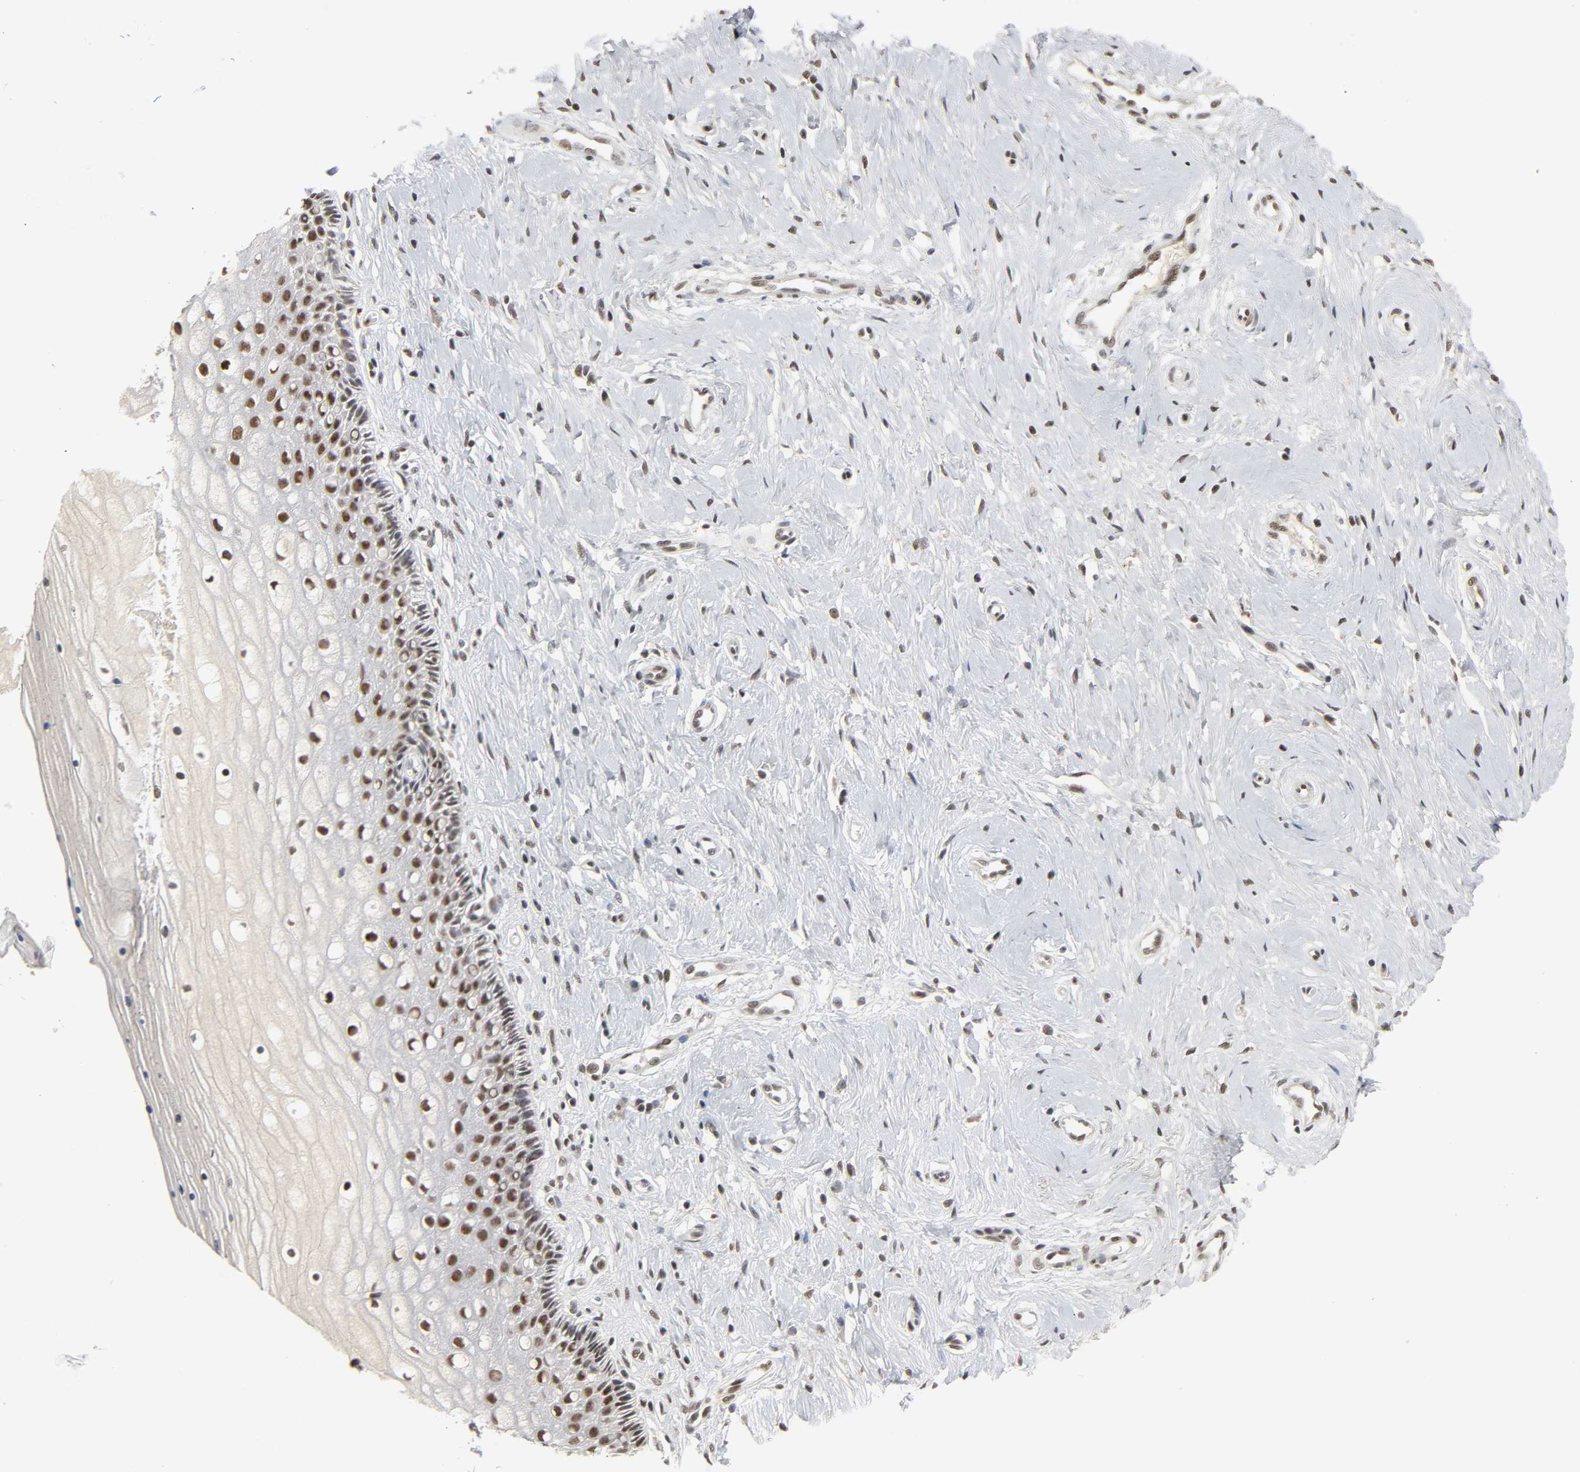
{"staining": {"intensity": "moderate", "quantity": ">75%", "location": "nuclear"}, "tissue": "cervix", "cell_type": "Glandular cells", "image_type": "normal", "snomed": [{"axis": "morphology", "description": "Normal tissue, NOS"}, {"axis": "topography", "description": "Cervix"}], "caption": "Moderate nuclear protein staining is appreciated in about >75% of glandular cells in cervix. The protein of interest is stained brown, and the nuclei are stained in blue (DAB IHC with brightfield microscopy, high magnification).", "gene": "NCOA6", "patient": {"sex": "female", "age": 46}}